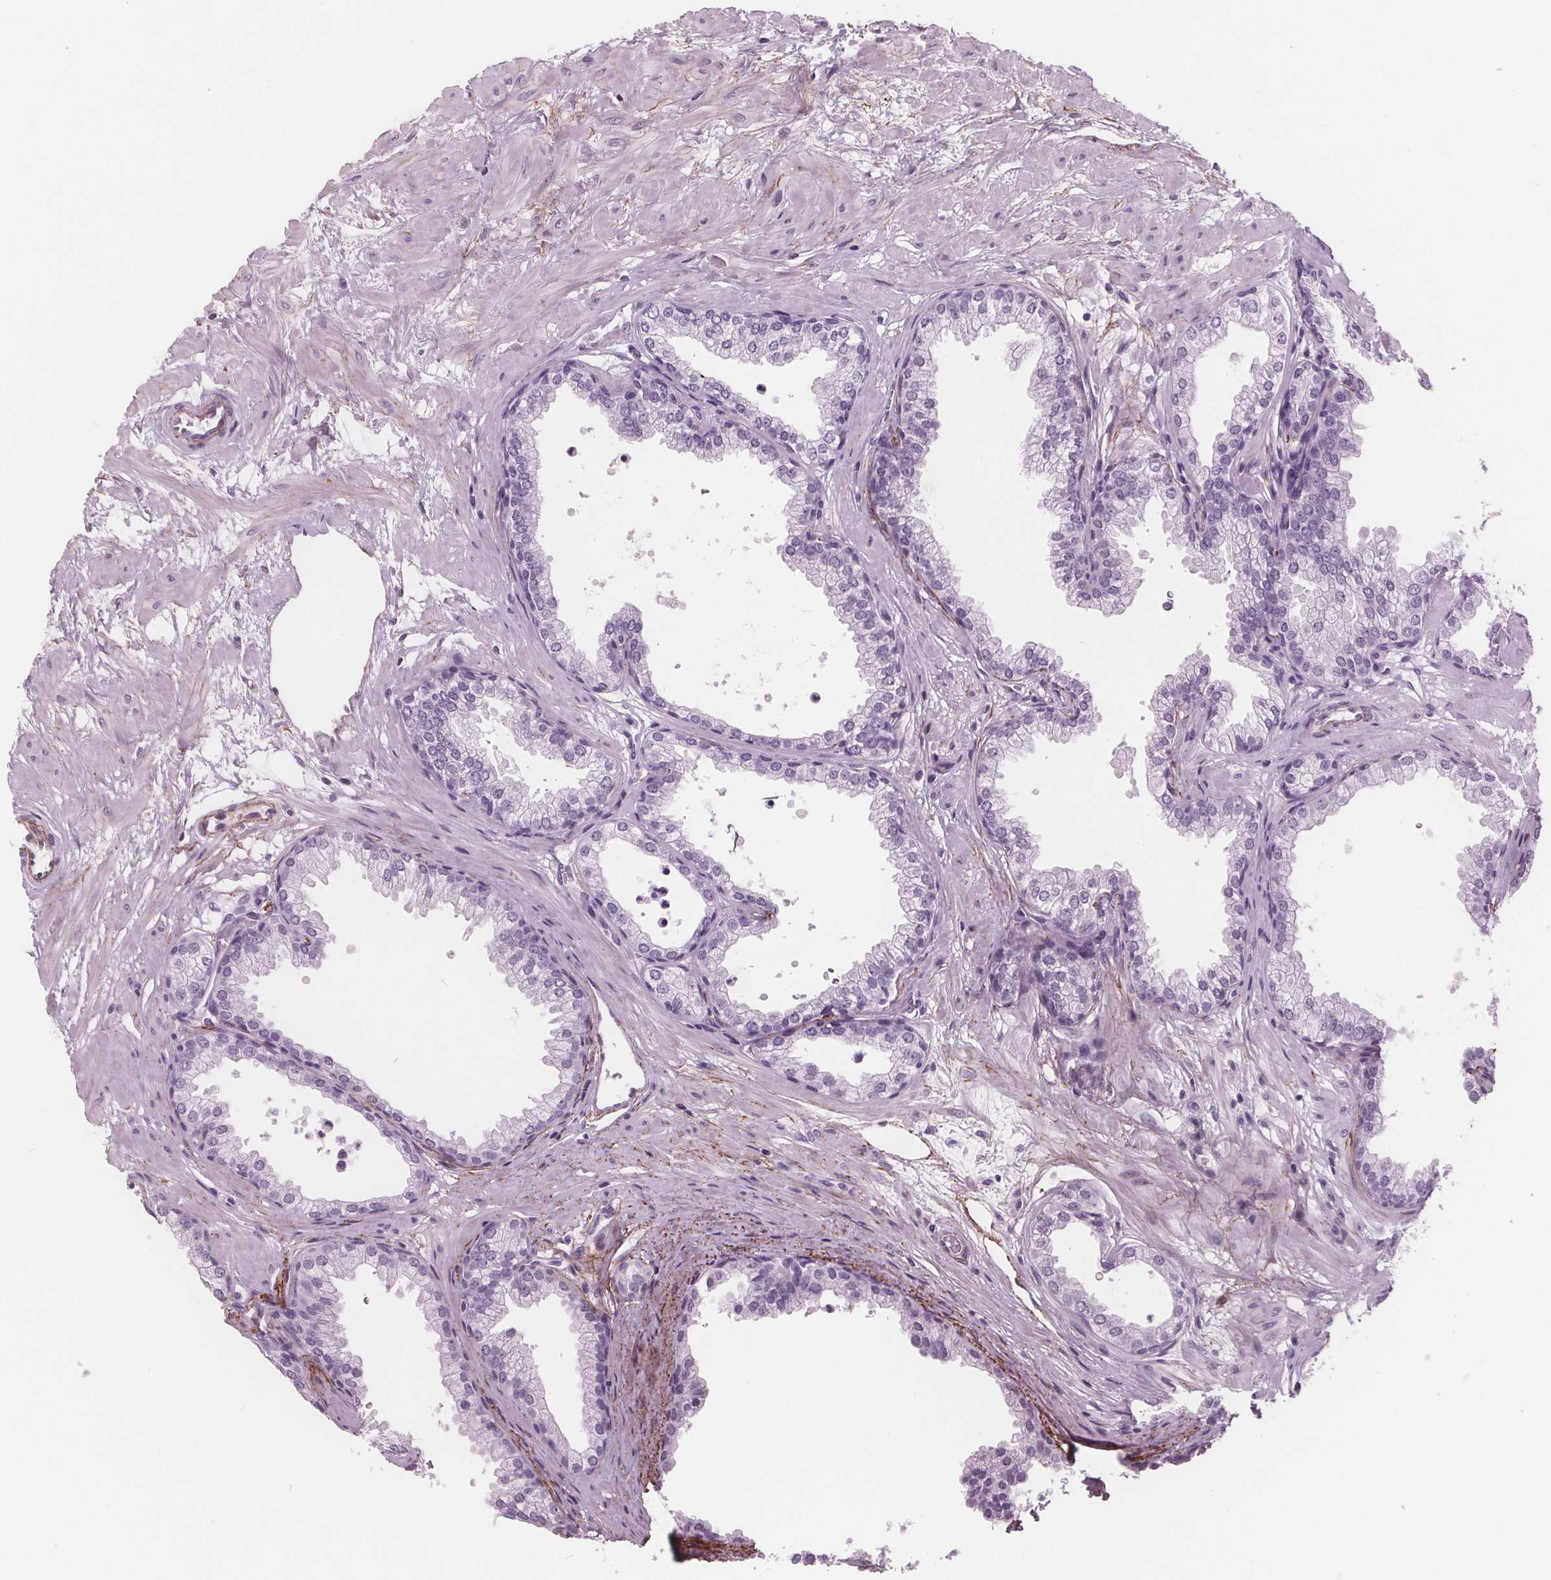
{"staining": {"intensity": "negative", "quantity": "none", "location": "none"}, "tissue": "prostate", "cell_type": "Glandular cells", "image_type": "normal", "snomed": [{"axis": "morphology", "description": "Normal tissue, NOS"}, {"axis": "topography", "description": "Prostate"}], "caption": "IHC image of benign prostate: human prostate stained with DAB demonstrates no significant protein staining in glandular cells.", "gene": "AMBP", "patient": {"sex": "male", "age": 37}}